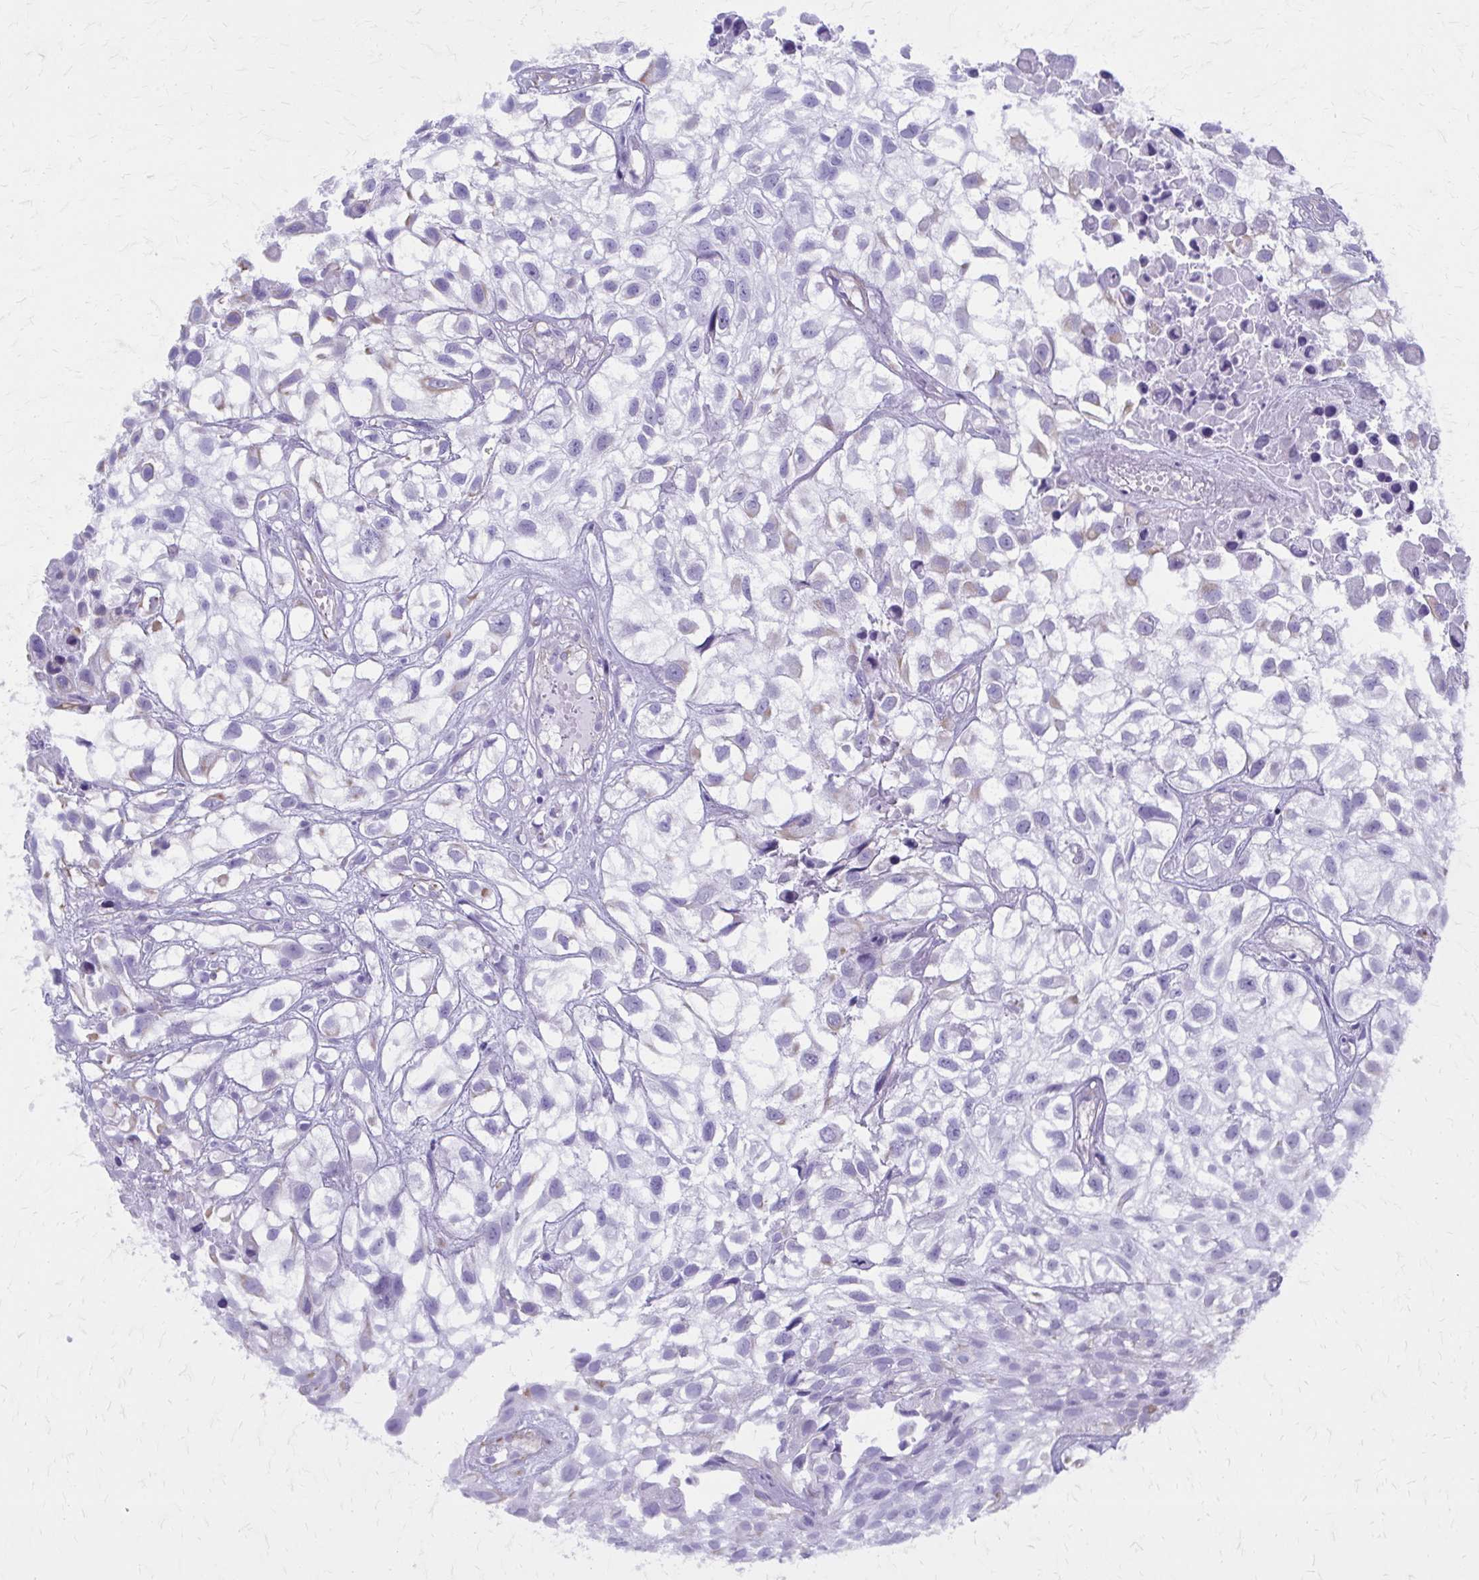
{"staining": {"intensity": "weak", "quantity": "25%-75%", "location": "cytoplasmic/membranous"}, "tissue": "urothelial cancer", "cell_type": "Tumor cells", "image_type": "cancer", "snomed": [{"axis": "morphology", "description": "Urothelial carcinoma, High grade"}, {"axis": "topography", "description": "Urinary bladder"}], "caption": "Immunohistochemistry (IHC) image of human high-grade urothelial carcinoma stained for a protein (brown), which exhibits low levels of weak cytoplasmic/membranous positivity in approximately 25%-75% of tumor cells.", "gene": "GFAP", "patient": {"sex": "male", "age": 56}}